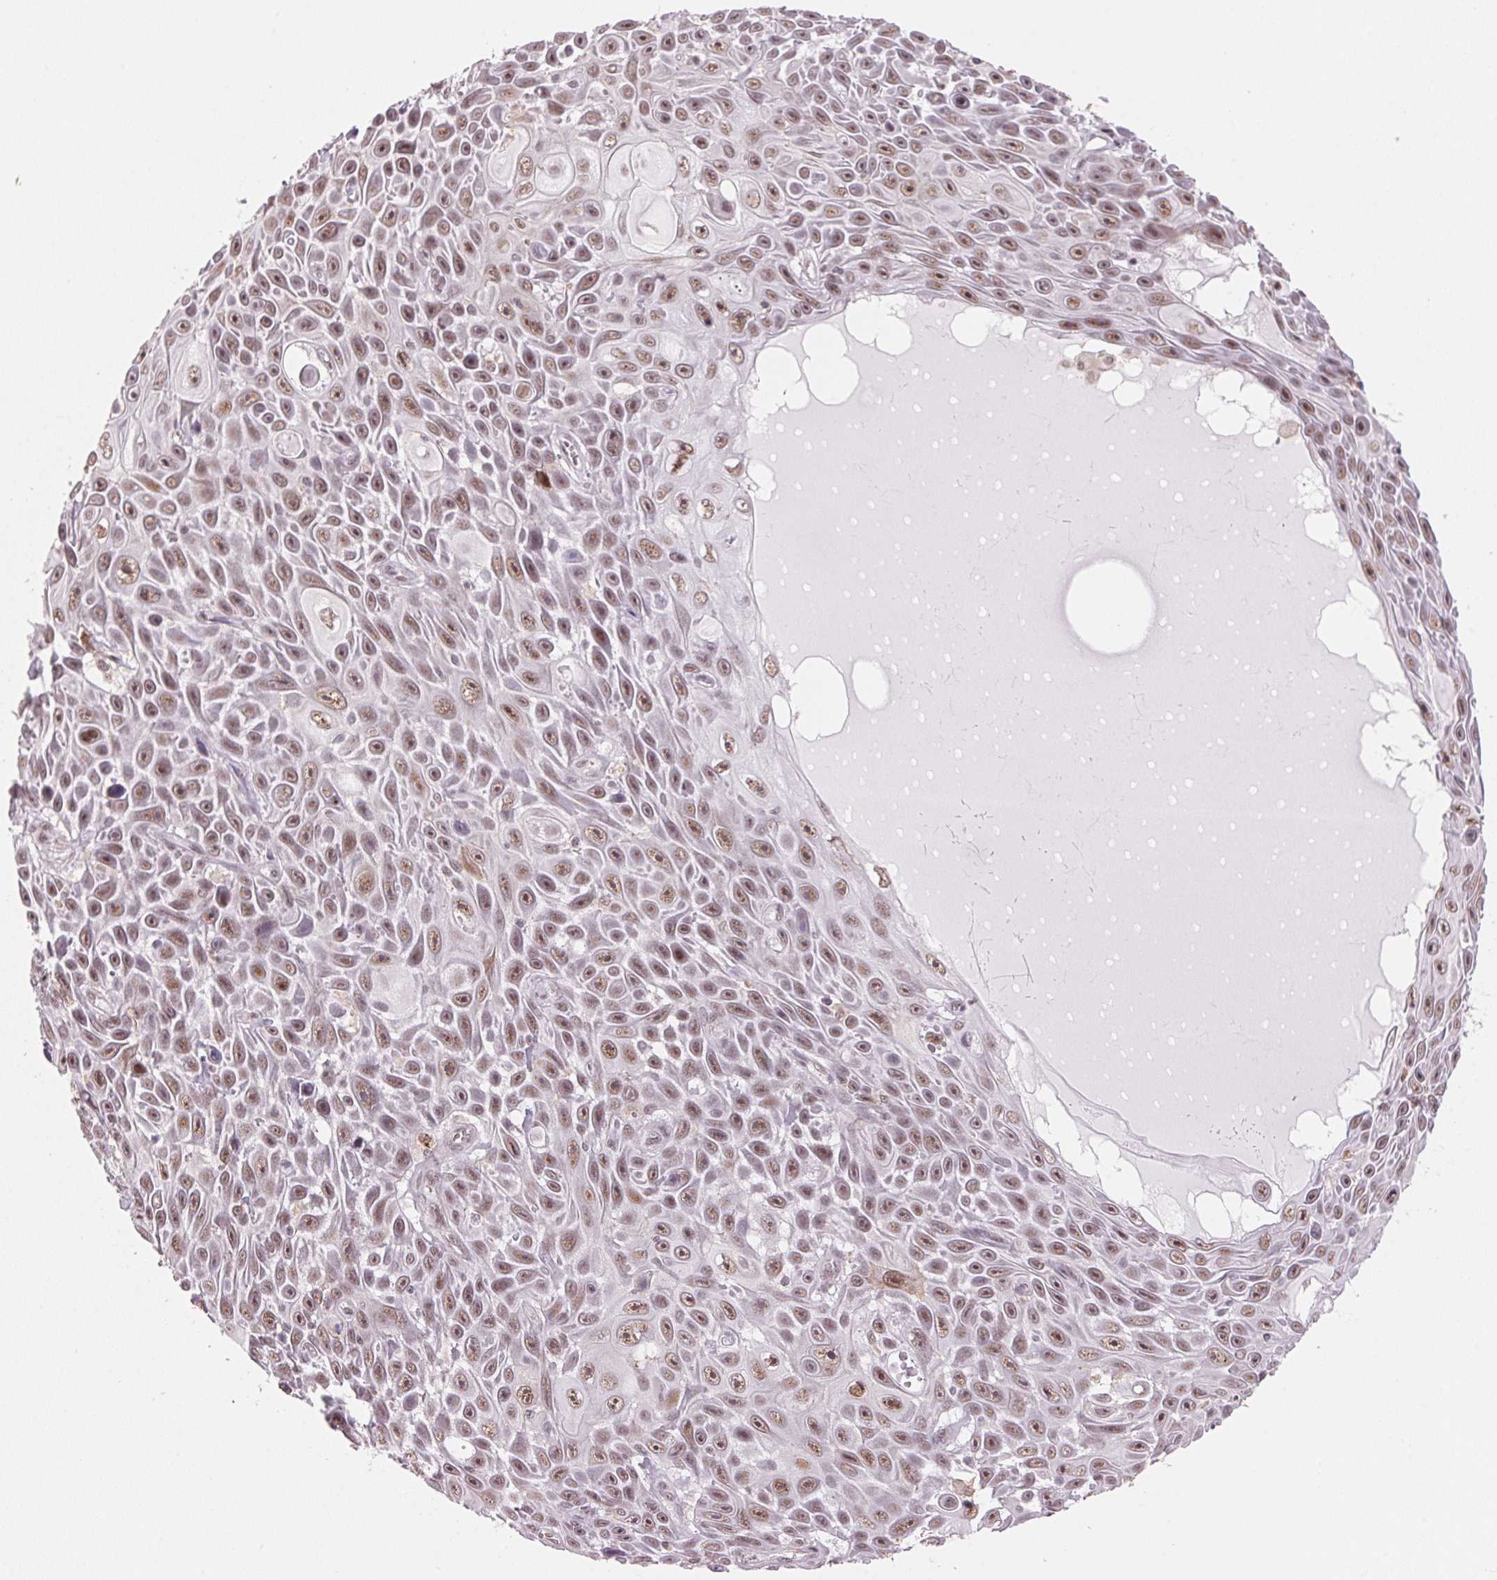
{"staining": {"intensity": "moderate", "quantity": ">75%", "location": "nuclear"}, "tissue": "skin cancer", "cell_type": "Tumor cells", "image_type": "cancer", "snomed": [{"axis": "morphology", "description": "Squamous cell carcinoma, NOS"}, {"axis": "topography", "description": "Skin"}], "caption": "Skin cancer tissue demonstrates moderate nuclear positivity in approximately >75% of tumor cells", "gene": "HNRNPDL", "patient": {"sex": "male", "age": 82}}